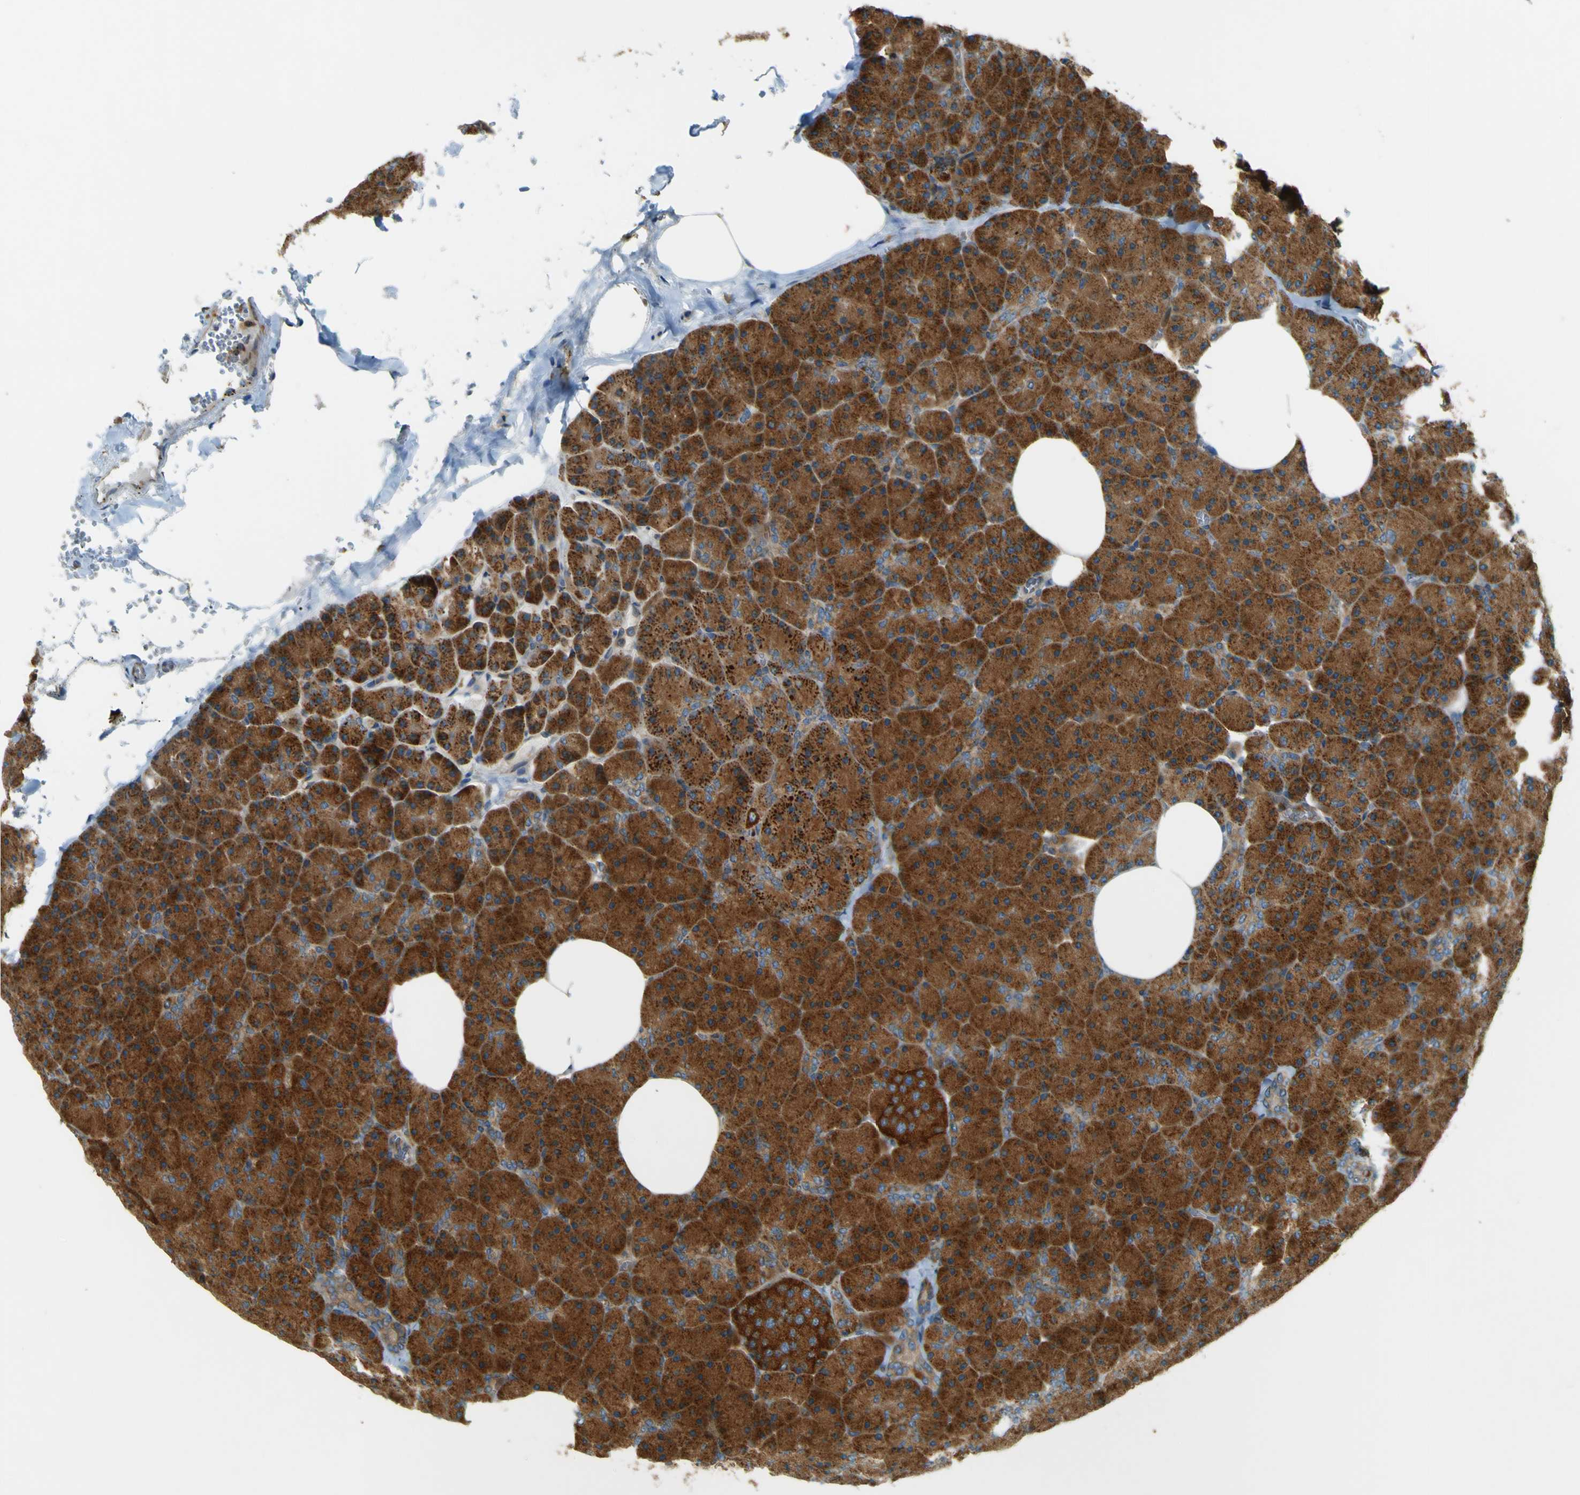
{"staining": {"intensity": "strong", "quantity": ">75%", "location": "cytoplasmic/membranous"}, "tissue": "pancreas", "cell_type": "Exocrine glandular cells", "image_type": "normal", "snomed": [{"axis": "morphology", "description": "Normal tissue, NOS"}, {"axis": "topography", "description": "Pancreas"}], "caption": "Exocrine glandular cells exhibit strong cytoplasmic/membranous expression in about >75% of cells in normal pancreas. The protein is stained brown, and the nuclei are stained in blue (DAB IHC with brightfield microscopy, high magnification).", "gene": "DNAJC5", "patient": {"sex": "female", "age": 35}}